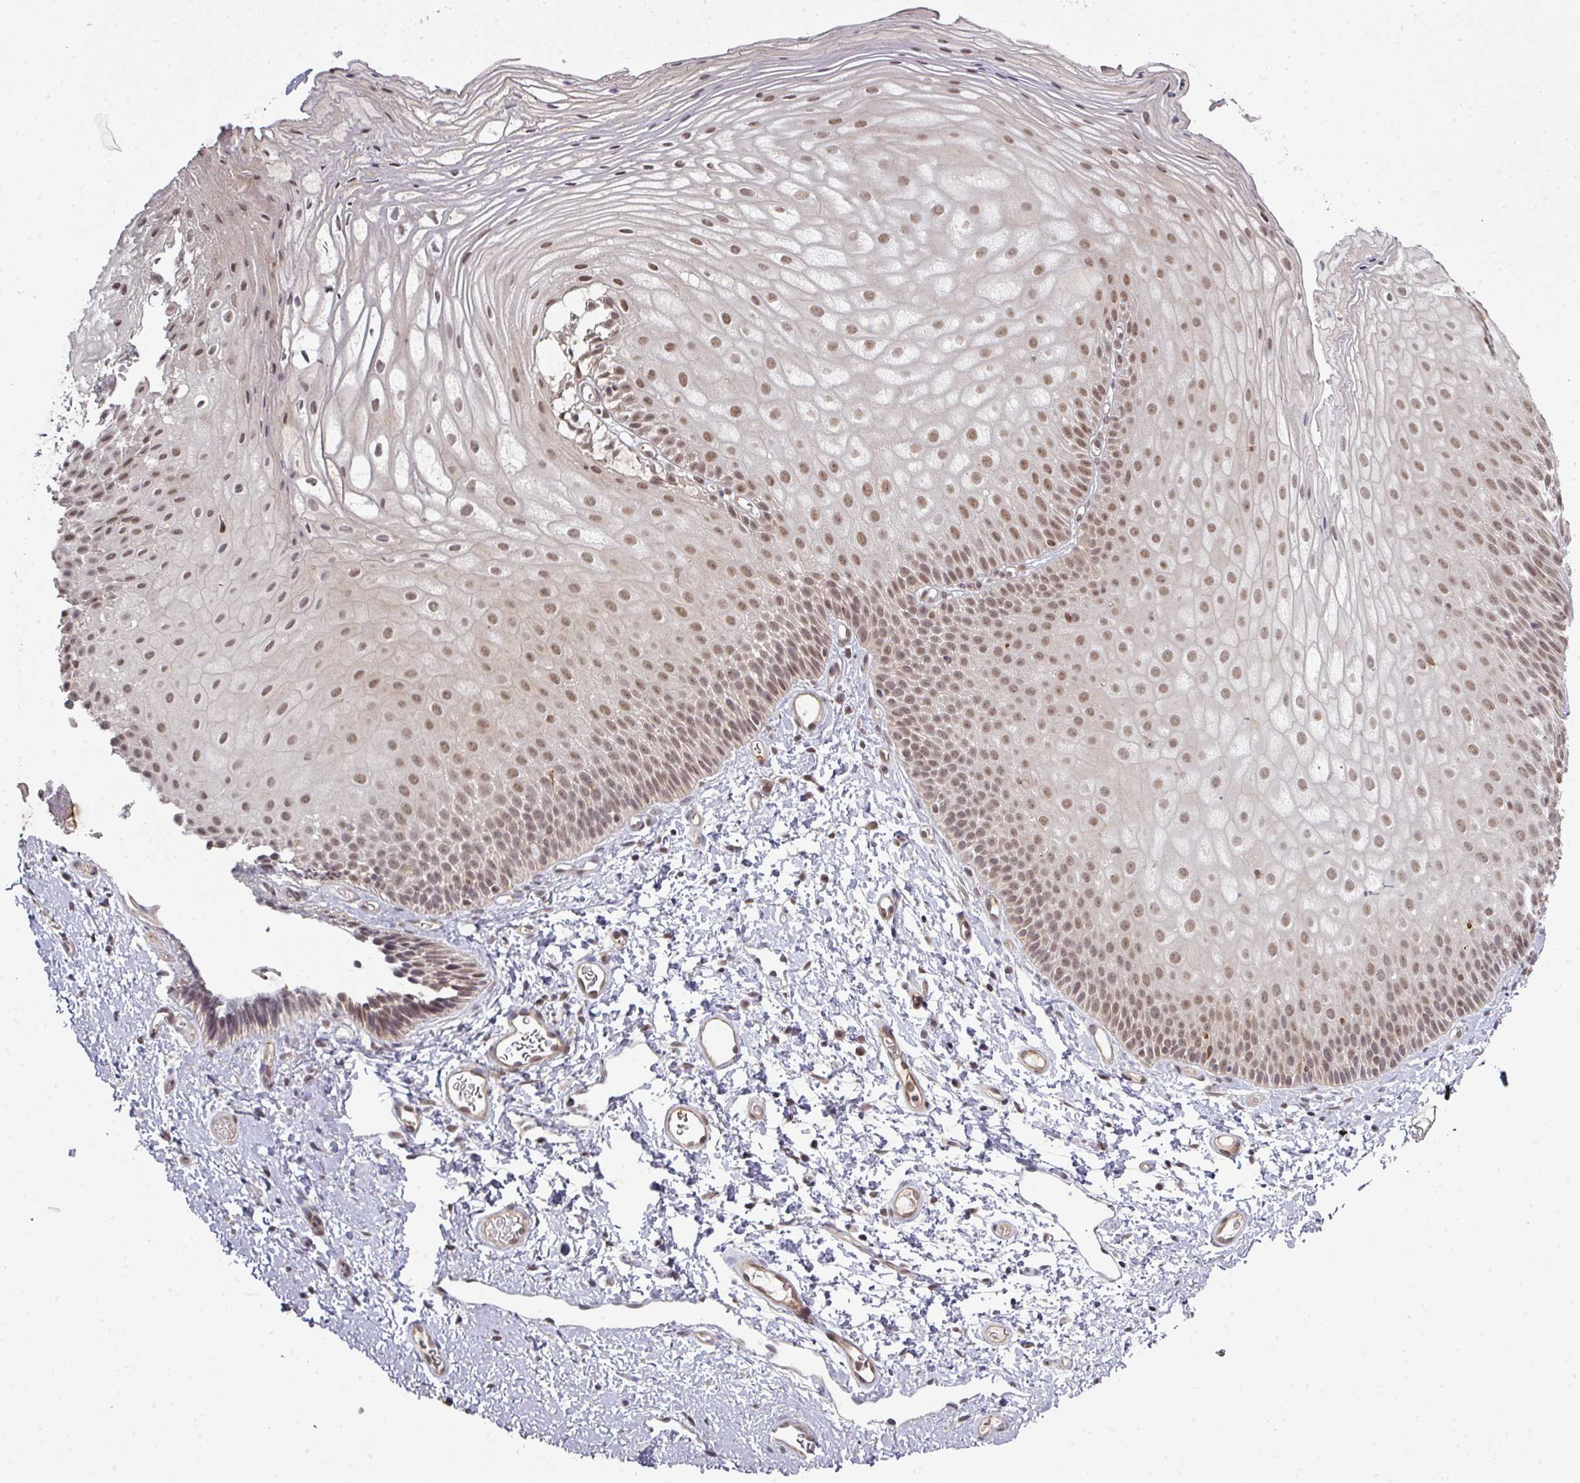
{"staining": {"intensity": "moderate", "quantity": ">75%", "location": "nuclear"}, "tissue": "skin", "cell_type": "Epidermal cells", "image_type": "normal", "snomed": [{"axis": "morphology", "description": "Normal tissue, NOS"}, {"axis": "topography", "description": "Anal"}], "caption": "Immunohistochemistry (IHC) (DAB (3,3'-diaminobenzidine)) staining of unremarkable human skin exhibits moderate nuclear protein expression in approximately >75% of epidermal cells. (IHC, brightfield microscopy, high magnification).", "gene": "GTF2H3", "patient": {"sex": "female", "age": 40}}